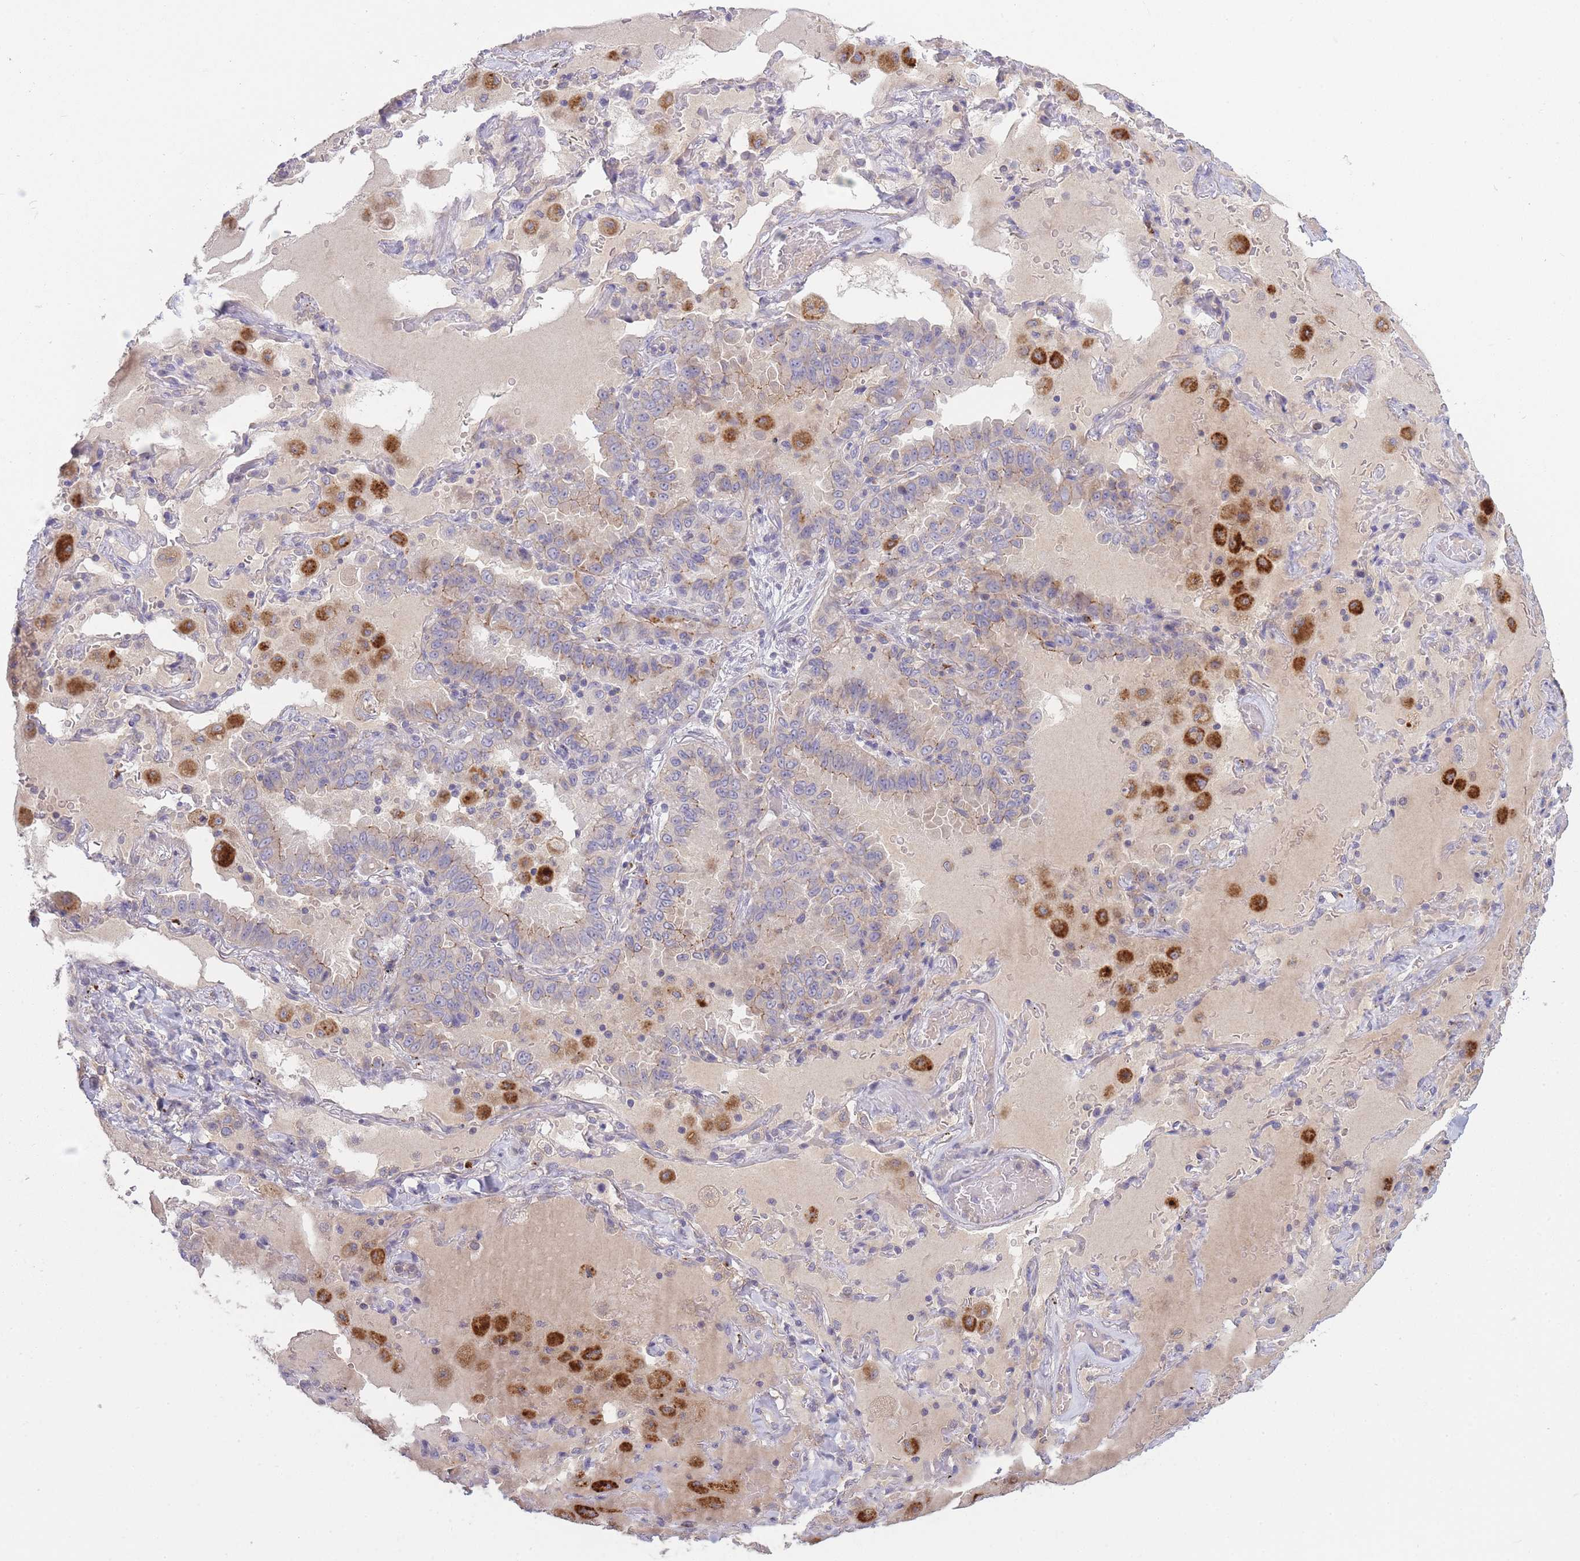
{"staining": {"intensity": "weak", "quantity": "<25%", "location": "cytoplasmic/membranous"}, "tissue": "lung cancer", "cell_type": "Tumor cells", "image_type": "cancer", "snomed": [{"axis": "morphology", "description": "Squamous cell carcinoma, NOS"}, {"axis": "topography", "description": "Lung"}], "caption": "The histopathology image shows no staining of tumor cells in squamous cell carcinoma (lung).", "gene": "TRIM61", "patient": {"sex": "male", "age": 74}}